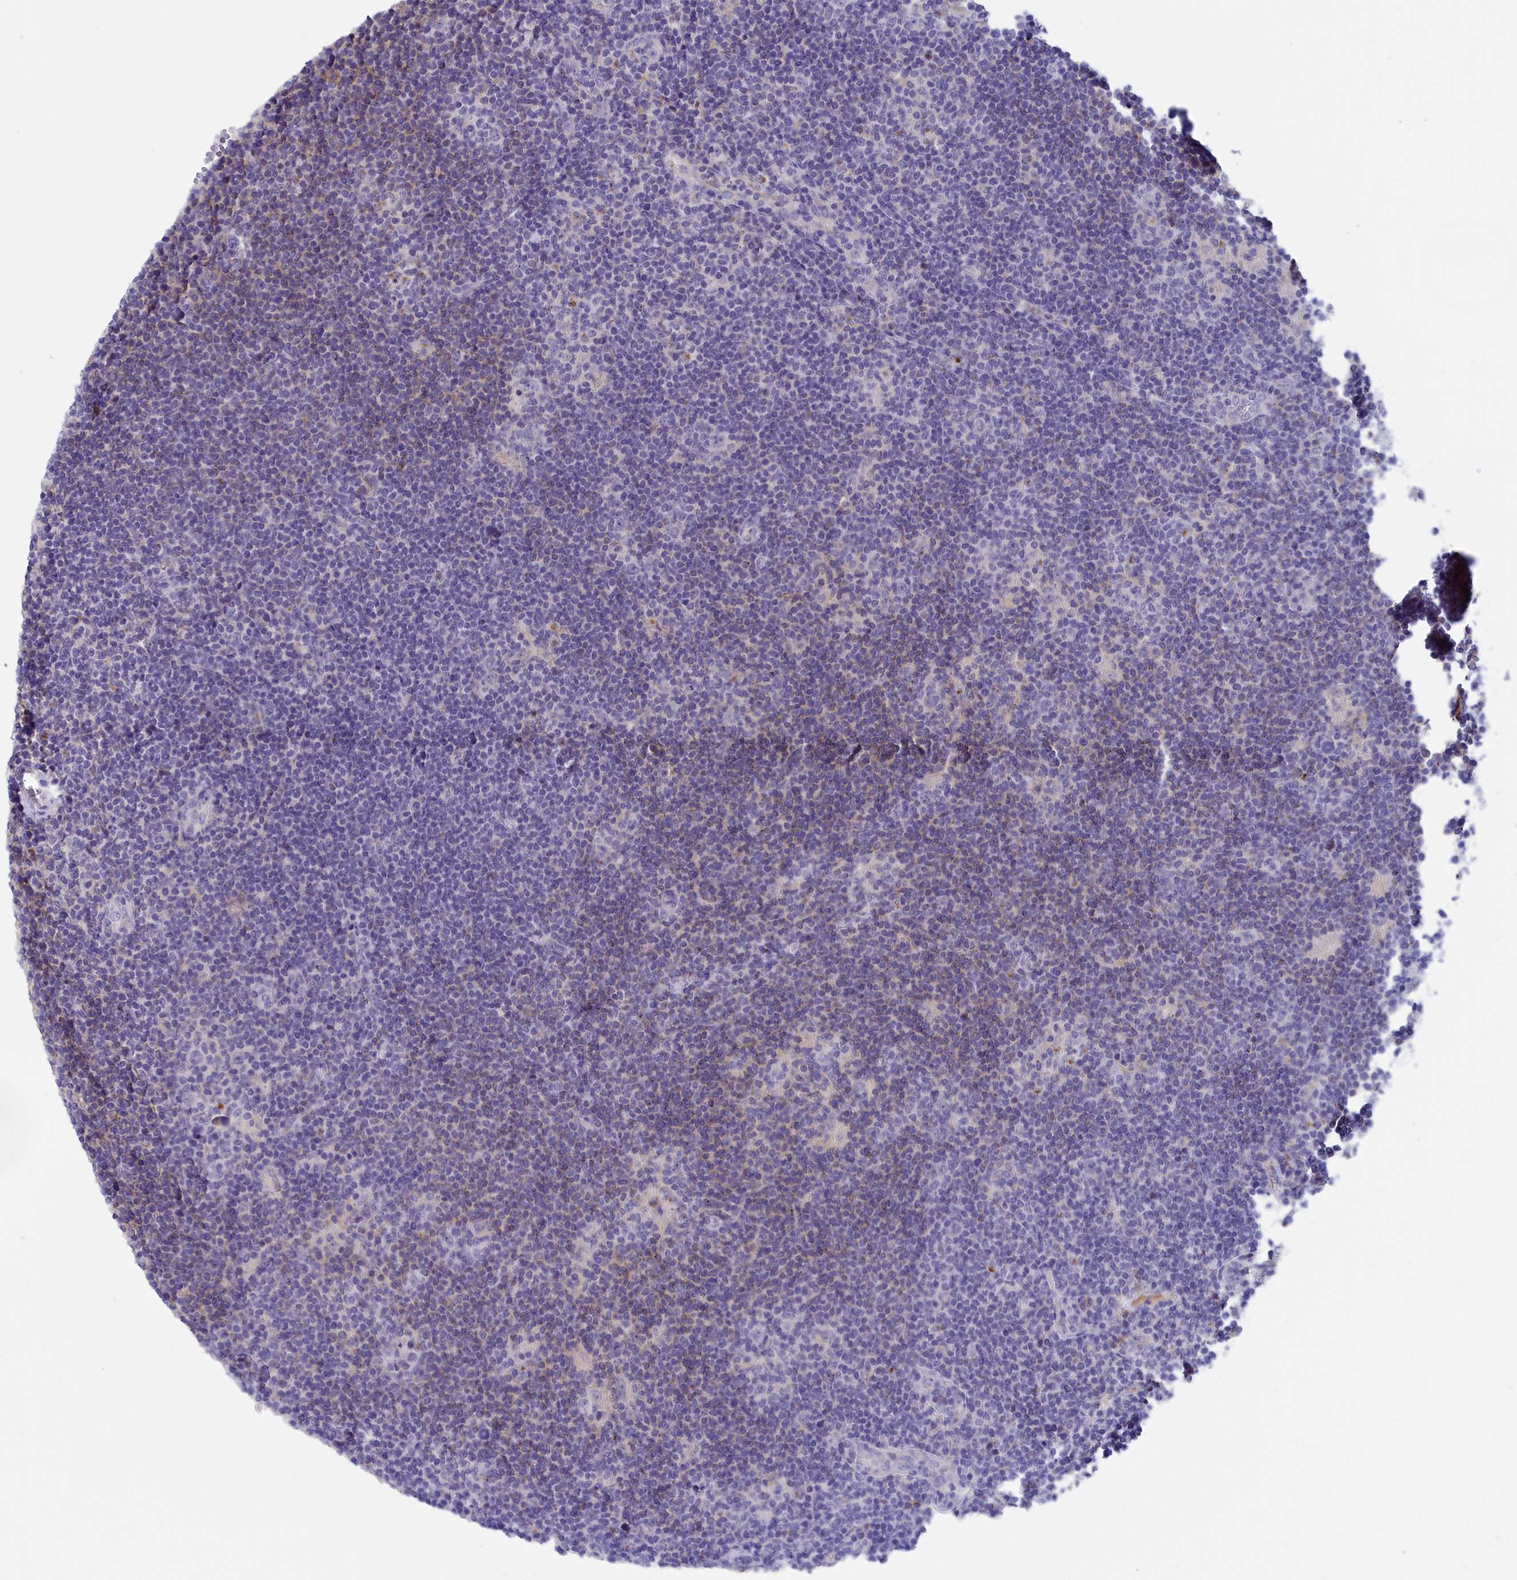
{"staining": {"intensity": "negative", "quantity": "none", "location": "none"}, "tissue": "lymphoma", "cell_type": "Tumor cells", "image_type": "cancer", "snomed": [{"axis": "morphology", "description": "Hodgkin's disease, NOS"}, {"axis": "topography", "description": "Lymph node"}], "caption": "Protein analysis of lymphoma demonstrates no significant staining in tumor cells.", "gene": "STYX", "patient": {"sex": "female", "age": 57}}